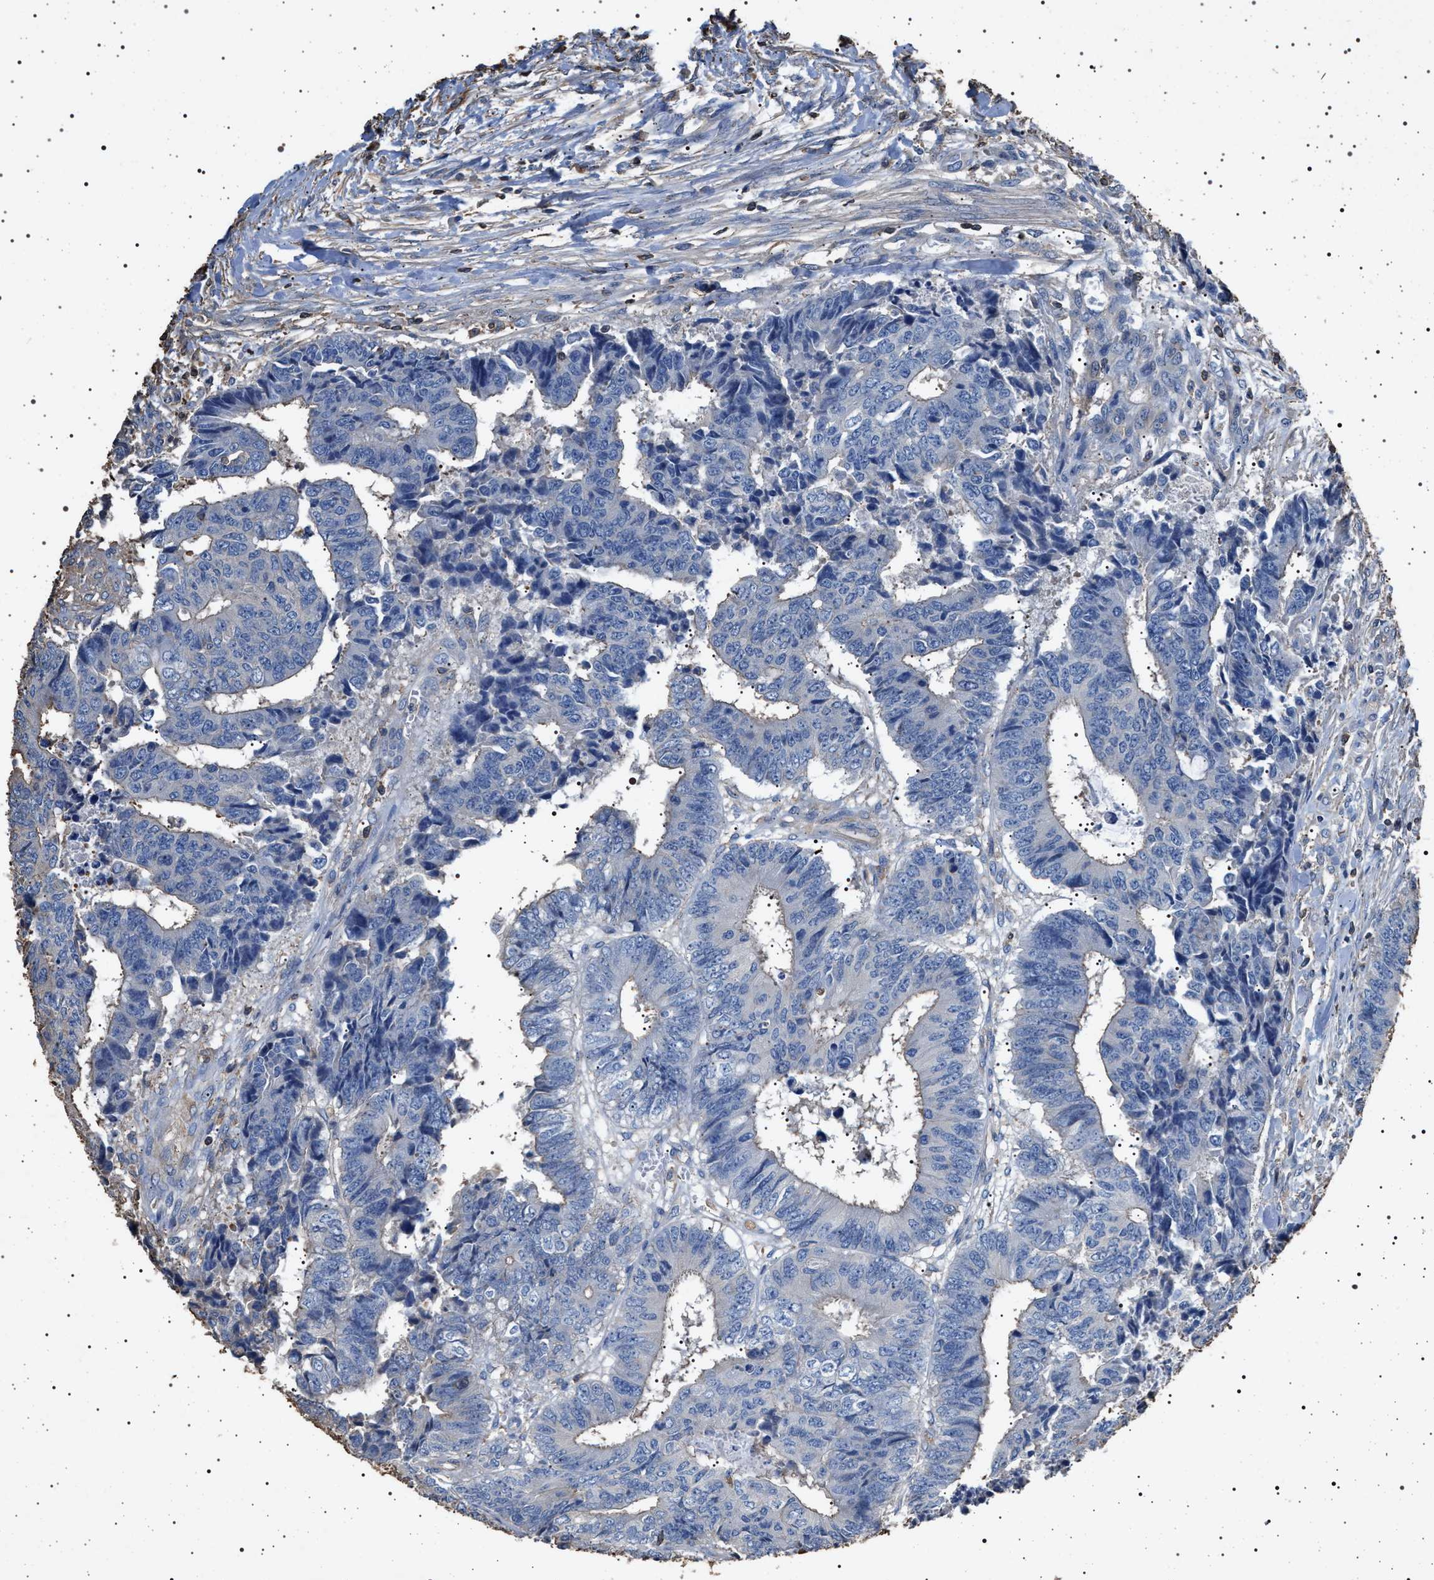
{"staining": {"intensity": "negative", "quantity": "none", "location": "none"}, "tissue": "colorectal cancer", "cell_type": "Tumor cells", "image_type": "cancer", "snomed": [{"axis": "morphology", "description": "Adenocarcinoma, NOS"}, {"axis": "topography", "description": "Rectum"}], "caption": "There is no significant positivity in tumor cells of adenocarcinoma (colorectal). Nuclei are stained in blue.", "gene": "SMAP2", "patient": {"sex": "male", "age": 84}}